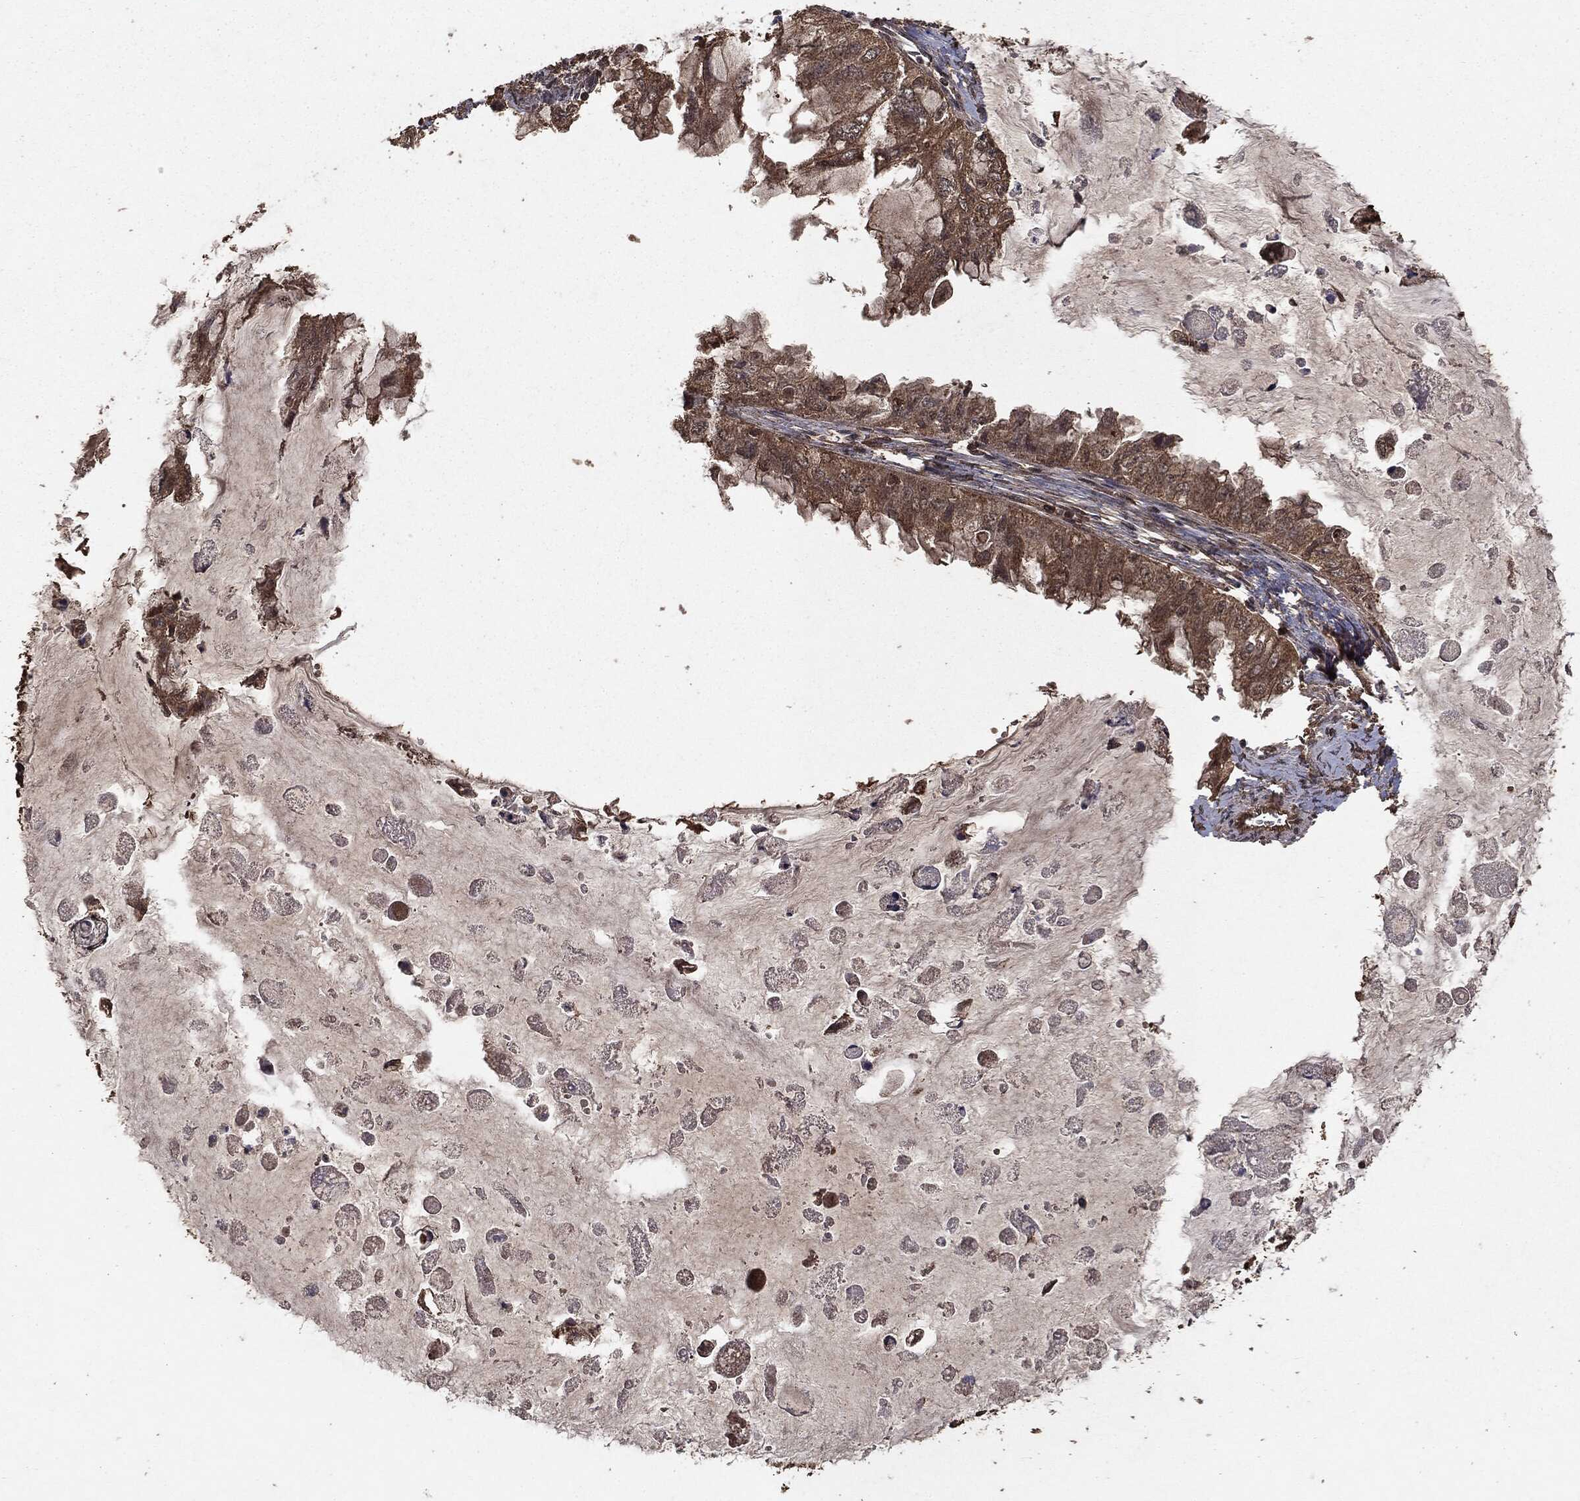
{"staining": {"intensity": "moderate", "quantity": ">75%", "location": "cytoplasmic/membranous"}, "tissue": "ovarian cancer", "cell_type": "Tumor cells", "image_type": "cancer", "snomed": [{"axis": "morphology", "description": "Cystadenocarcinoma, mucinous, NOS"}, {"axis": "topography", "description": "Ovary"}], "caption": "DAB immunohistochemical staining of human ovarian cancer reveals moderate cytoplasmic/membranous protein staining in approximately >75% of tumor cells.", "gene": "NME1", "patient": {"sex": "female", "age": 72}}